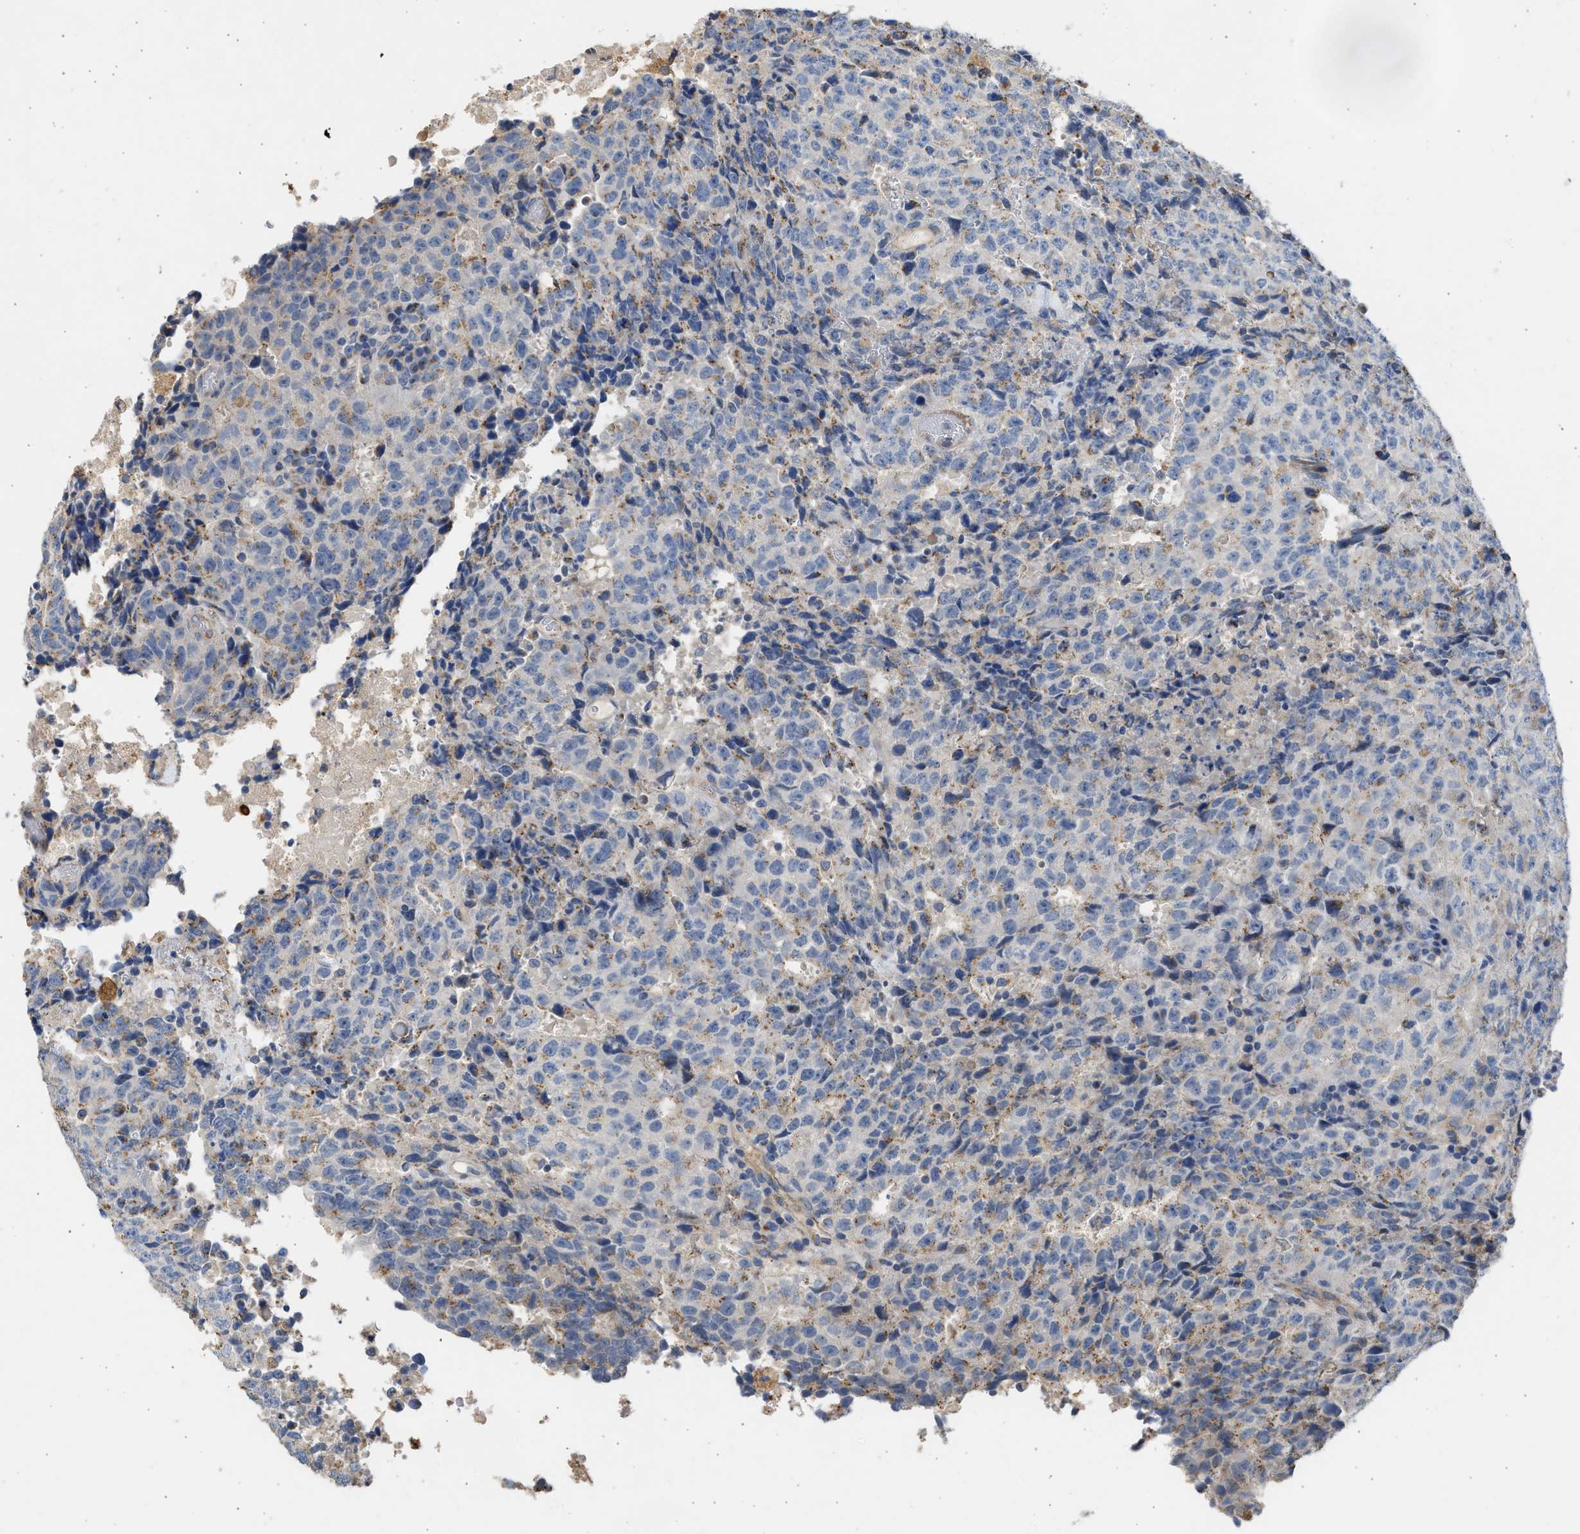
{"staining": {"intensity": "moderate", "quantity": "<25%", "location": "cytoplasmic/membranous"}, "tissue": "testis cancer", "cell_type": "Tumor cells", "image_type": "cancer", "snomed": [{"axis": "morphology", "description": "Necrosis, NOS"}, {"axis": "morphology", "description": "Carcinoma, Embryonal, NOS"}, {"axis": "topography", "description": "Testis"}], "caption": "Testis embryonal carcinoma stained for a protein (brown) demonstrates moderate cytoplasmic/membranous positive expression in approximately <25% of tumor cells.", "gene": "IPO8", "patient": {"sex": "male", "age": 19}}